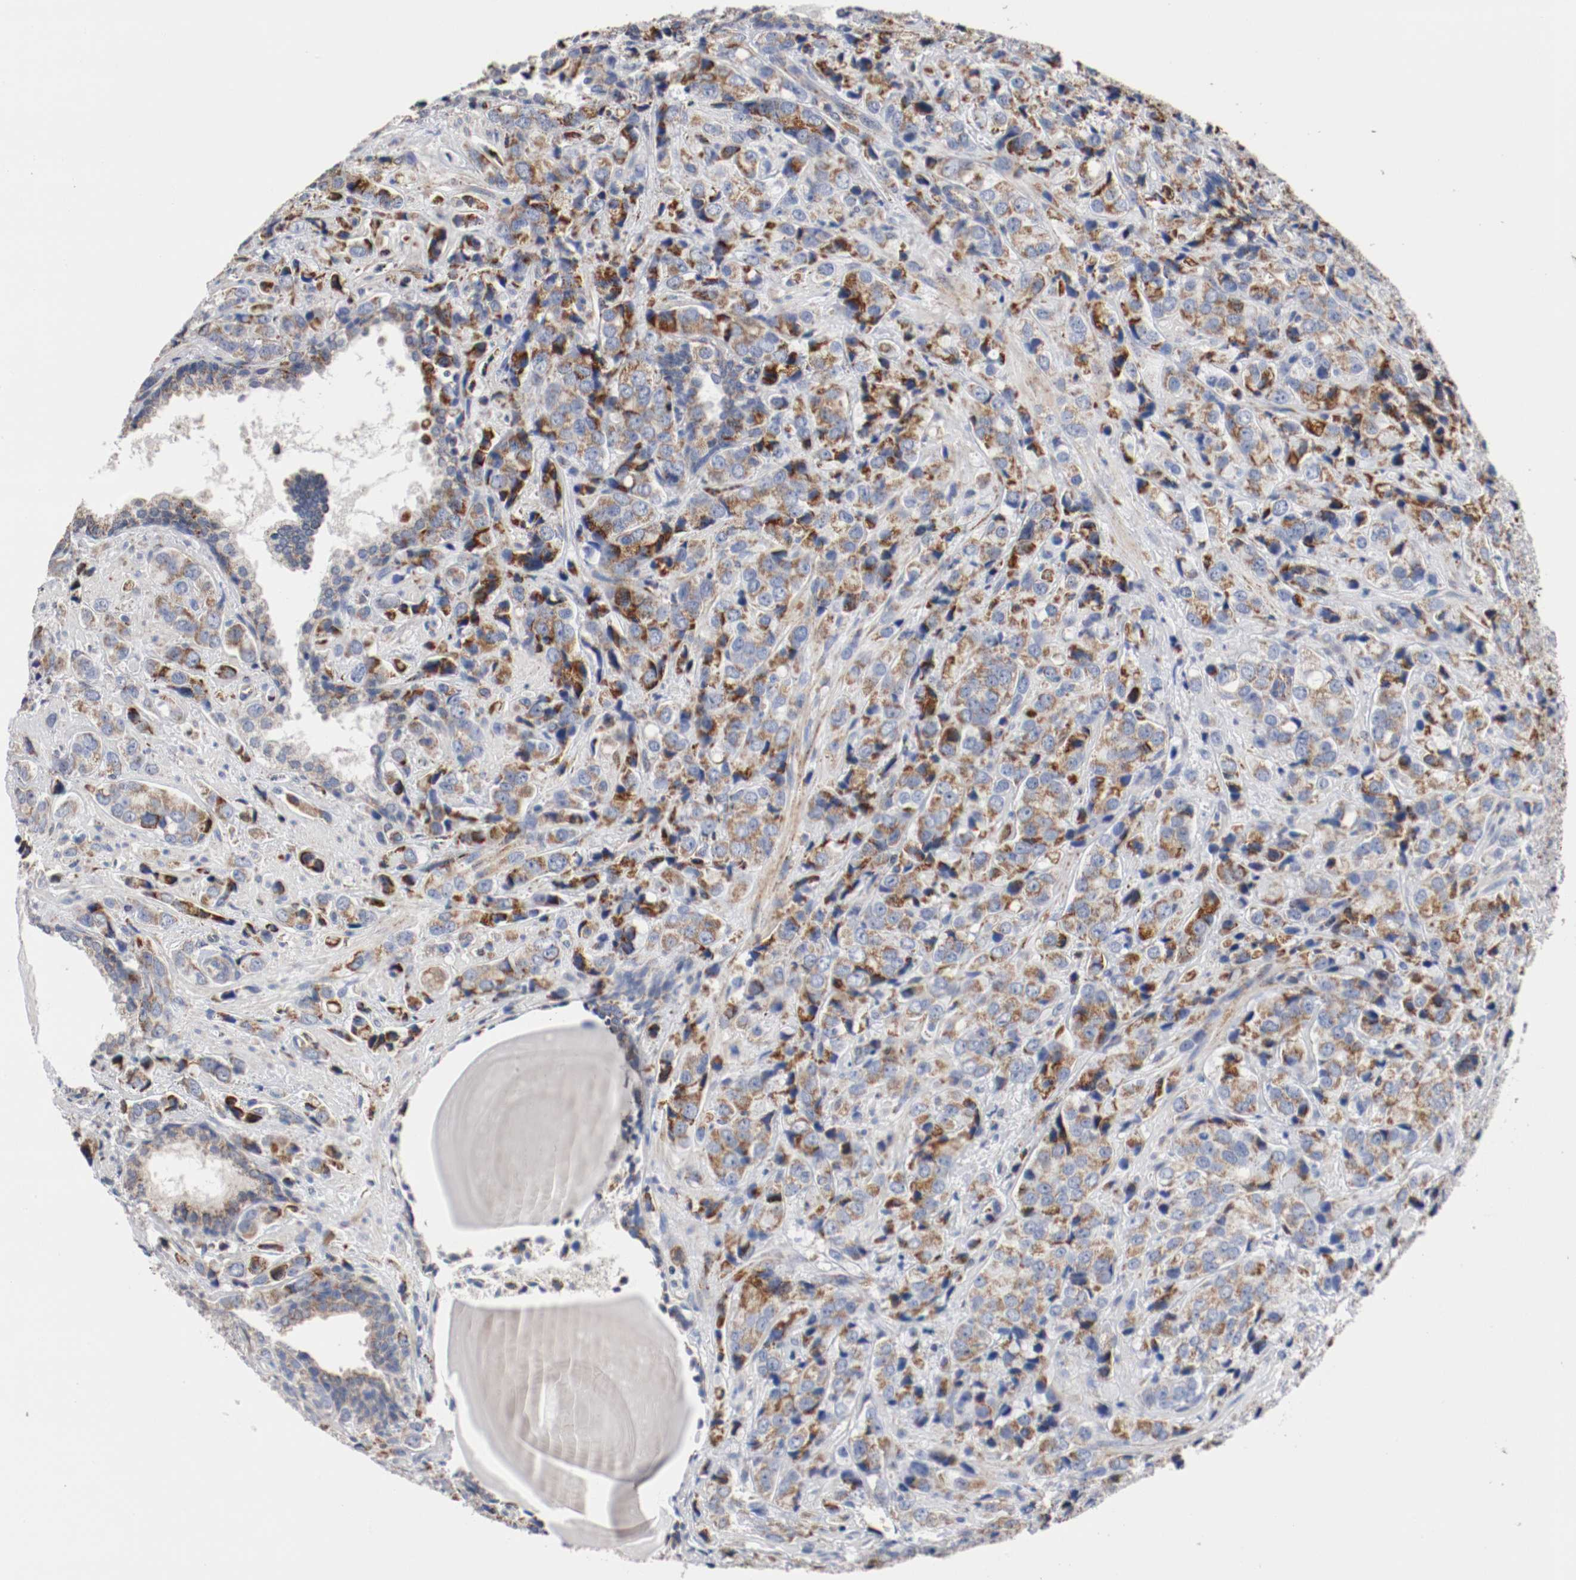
{"staining": {"intensity": "moderate", "quantity": ">75%", "location": "cytoplasmic/membranous"}, "tissue": "prostate cancer", "cell_type": "Tumor cells", "image_type": "cancer", "snomed": [{"axis": "morphology", "description": "Adenocarcinoma, High grade"}, {"axis": "topography", "description": "Prostate"}], "caption": "Protein staining by IHC demonstrates moderate cytoplasmic/membranous staining in about >75% of tumor cells in prostate cancer (high-grade adenocarcinoma).", "gene": "TUBD1", "patient": {"sex": "male", "age": 70}}